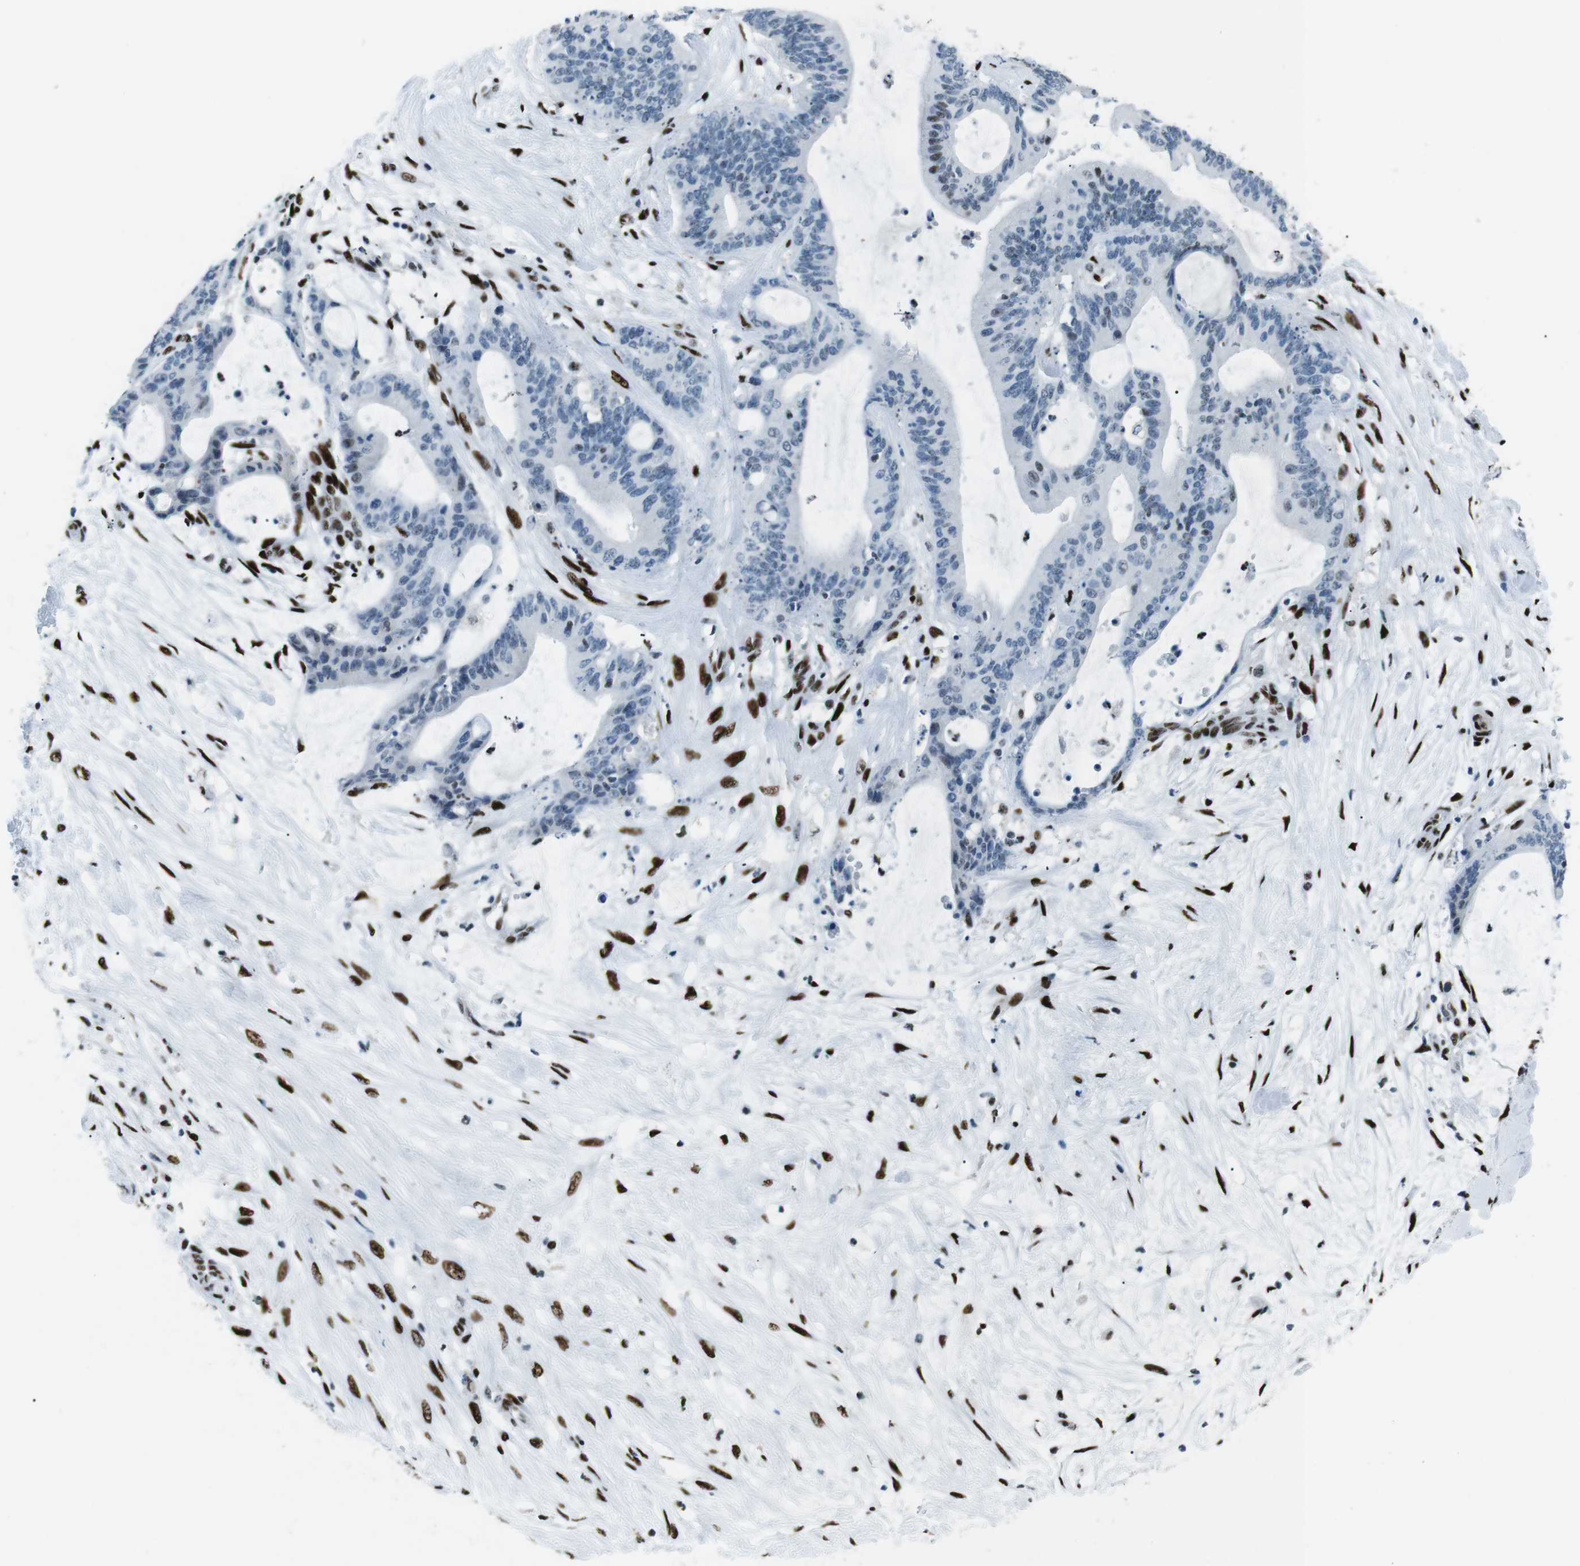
{"staining": {"intensity": "weak", "quantity": "<25%", "location": "nuclear"}, "tissue": "liver cancer", "cell_type": "Tumor cells", "image_type": "cancer", "snomed": [{"axis": "morphology", "description": "Cholangiocarcinoma"}, {"axis": "topography", "description": "Liver"}], "caption": "Immunohistochemical staining of human liver cancer demonstrates no significant staining in tumor cells.", "gene": "PML", "patient": {"sex": "female", "age": 73}}